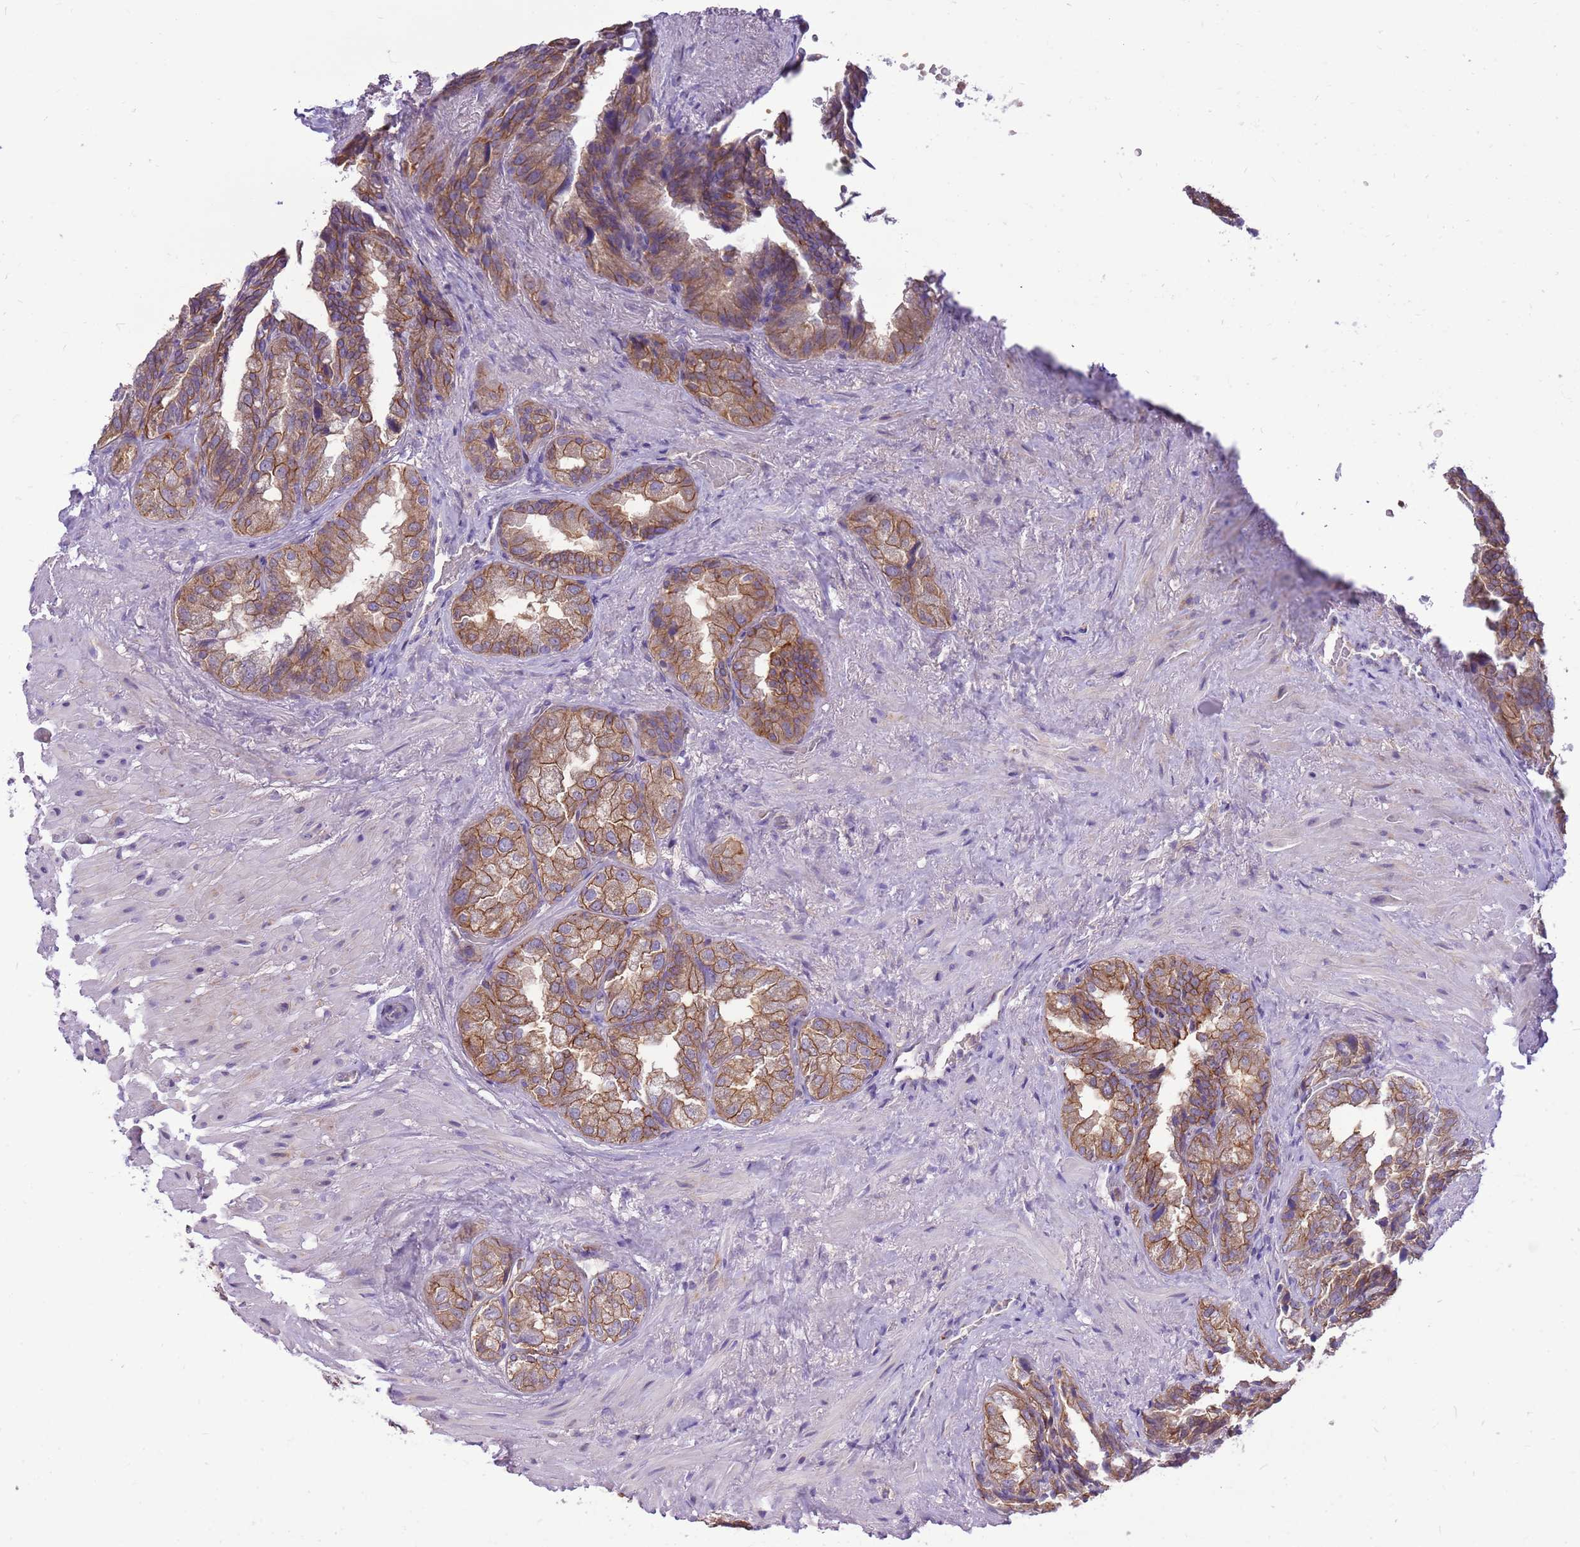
{"staining": {"intensity": "moderate", "quantity": ">75%", "location": "cytoplasmic/membranous"}, "tissue": "seminal vesicle", "cell_type": "Glandular cells", "image_type": "normal", "snomed": [{"axis": "morphology", "description": "Normal tissue, NOS"}, {"axis": "topography", "description": "Seminal veicle"}, {"axis": "topography", "description": "Peripheral nerve tissue"}], "caption": "Approximately >75% of glandular cells in benign seminal vesicle demonstrate moderate cytoplasmic/membranous protein staining as visualized by brown immunohistochemical staining.", "gene": "WDR90", "patient": {"sex": "male", "age": 63}}